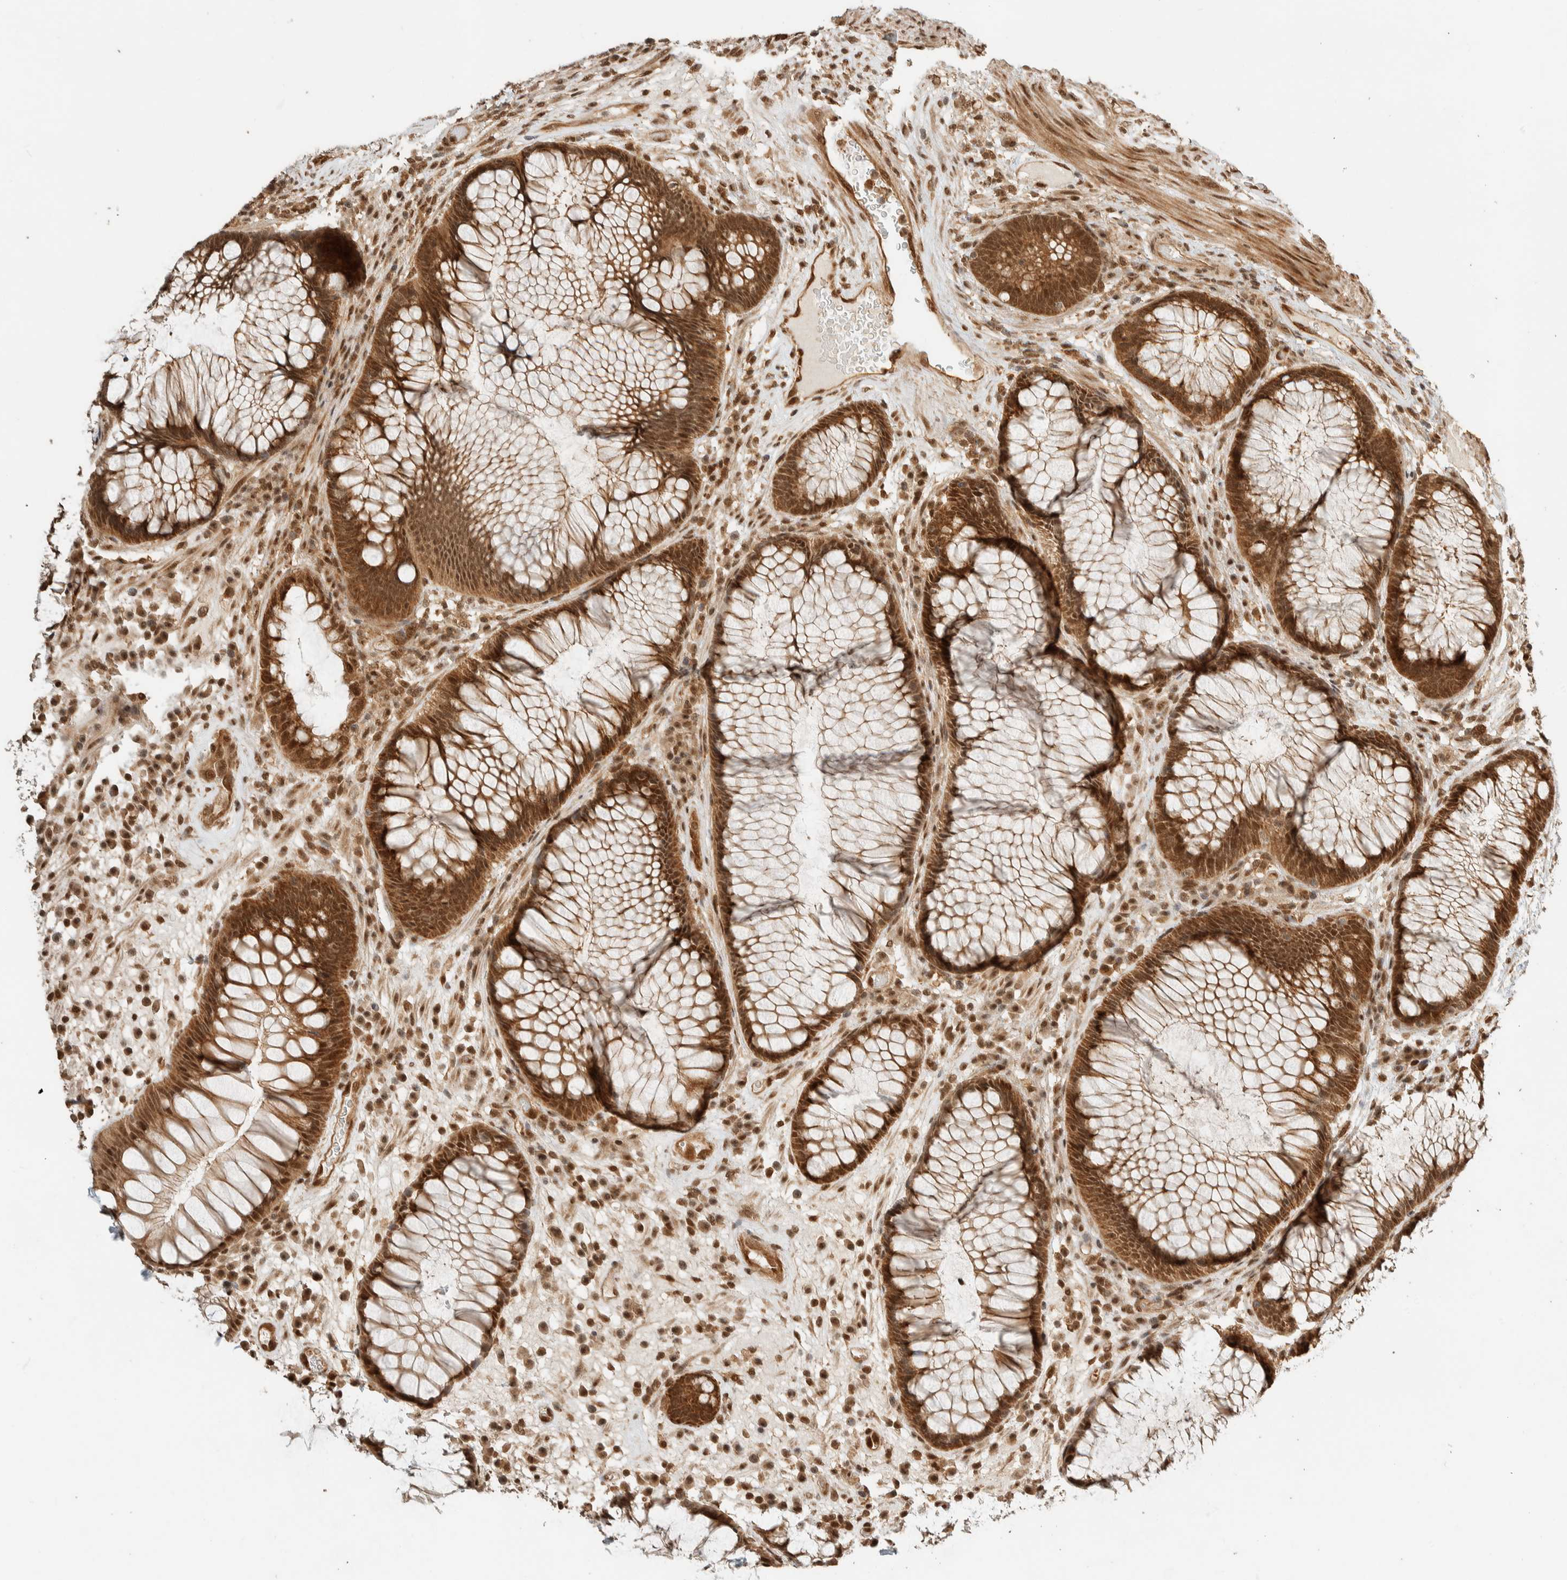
{"staining": {"intensity": "strong", "quantity": ">75%", "location": "cytoplasmic/membranous,nuclear"}, "tissue": "rectum", "cell_type": "Glandular cells", "image_type": "normal", "snomed": [{"axis": "morphology", "description": "Normal tissue, NOS"}, {"axis": "topography", "description": "Rectum"}], "caption": "Protein staining reveals strong cytoplasmic/membranous,nuclear positivity in about >75% of glandular cells in benign rectum.", "gene": "ZBTB2", "patient": {"sex": "male", "age": 51}}